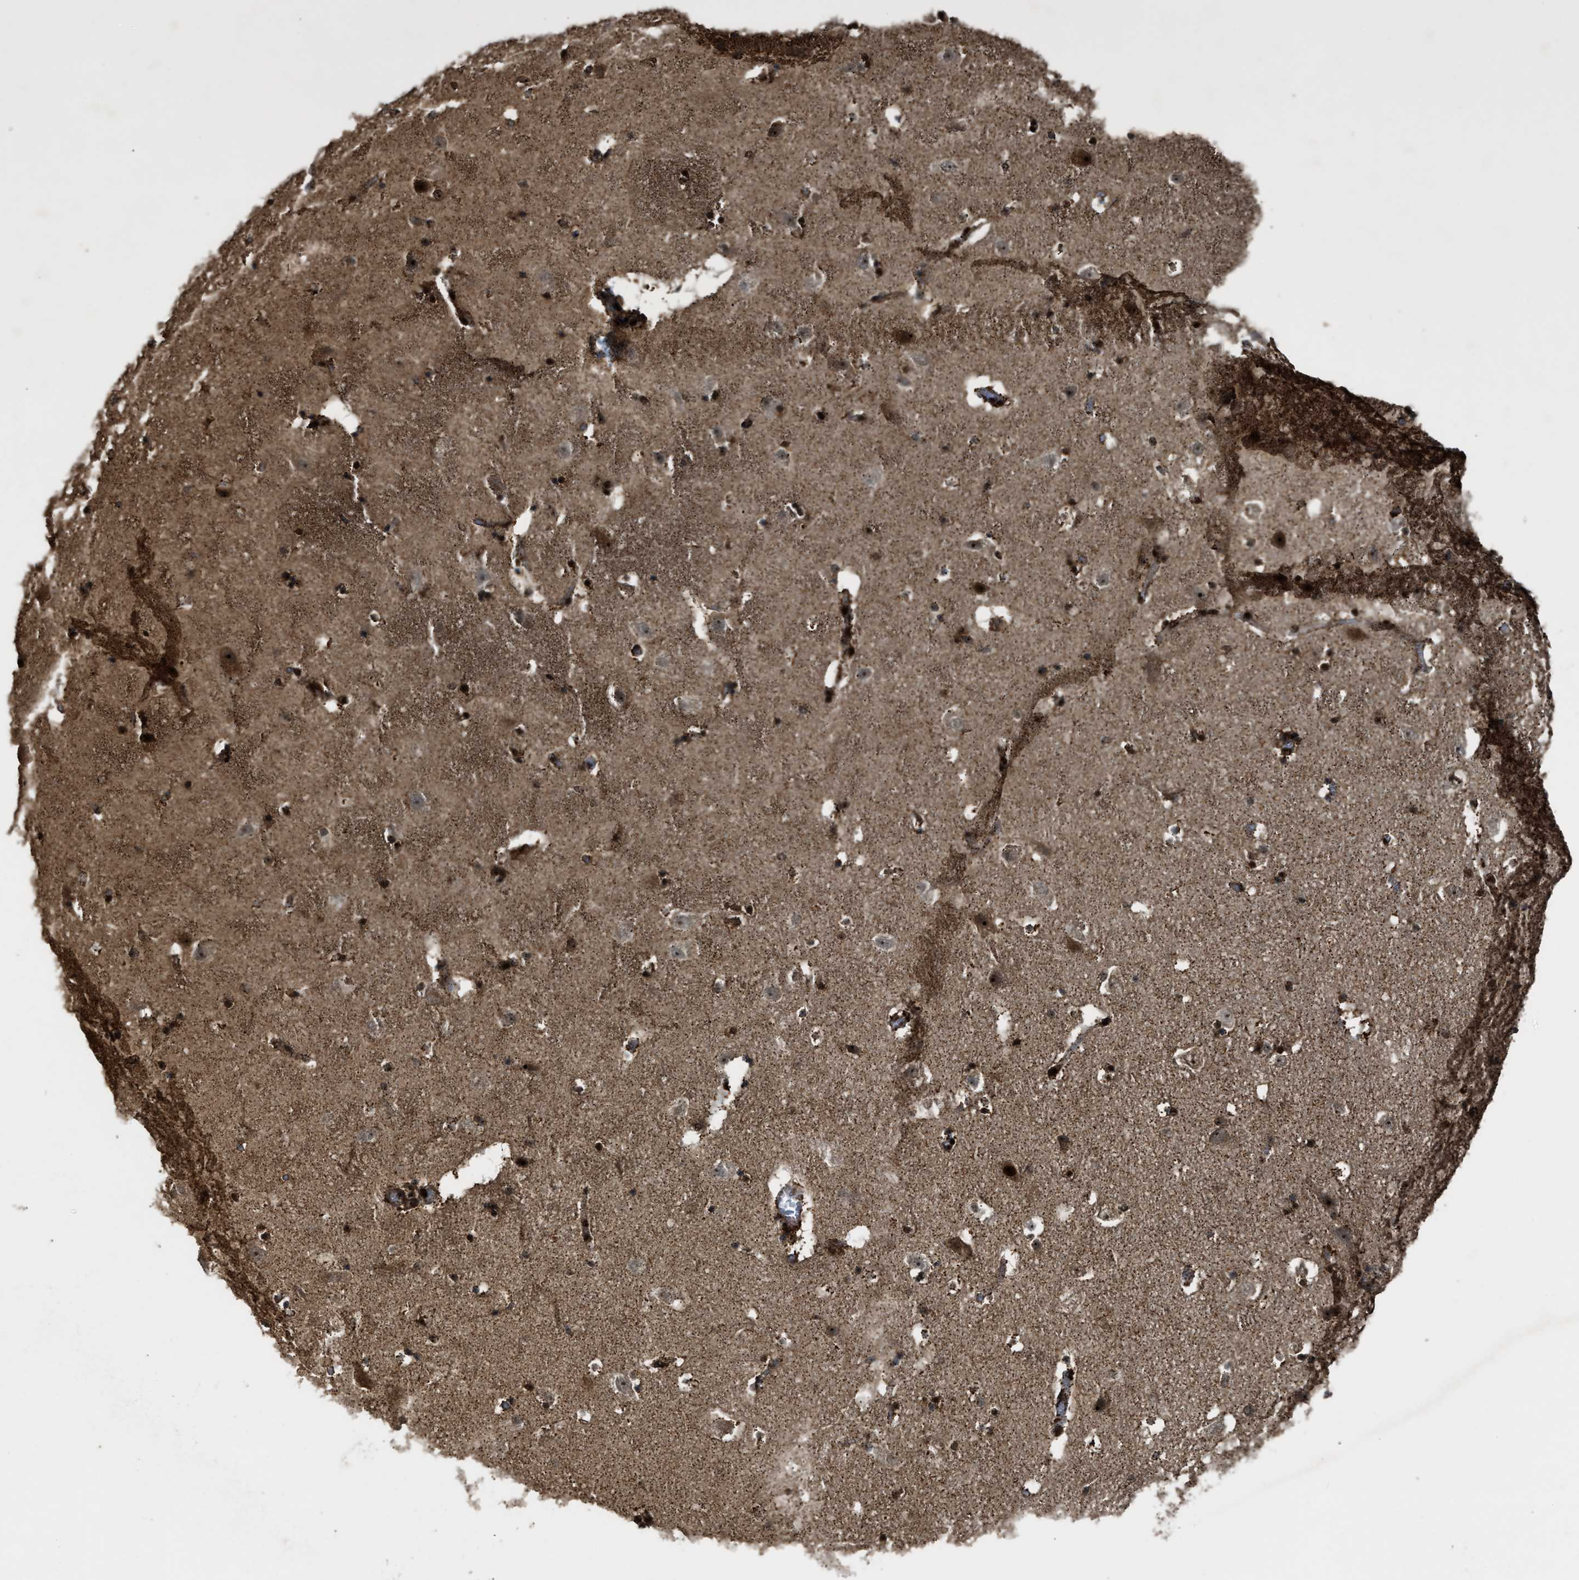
{"staining": {"intensity": "strong", "quantity": "25%-75%", "location": "nuclear"}, "tissue": "hippocampus", "cell_type": "Glial cells", "image_type": "normal", "snomed": [{"axis": "morphology", "description": "Normal tissue, NOS"}, {"axis": "topography", "description": "Hippocampus"}], "caption": "DAB immunohistochemical staining of benign hippocampus reveals strong nuclear protein expression in approximately 25%-75% of glial cells.", "gene": "ZNF687", "patient": {"sex": "male", "age": 45}}